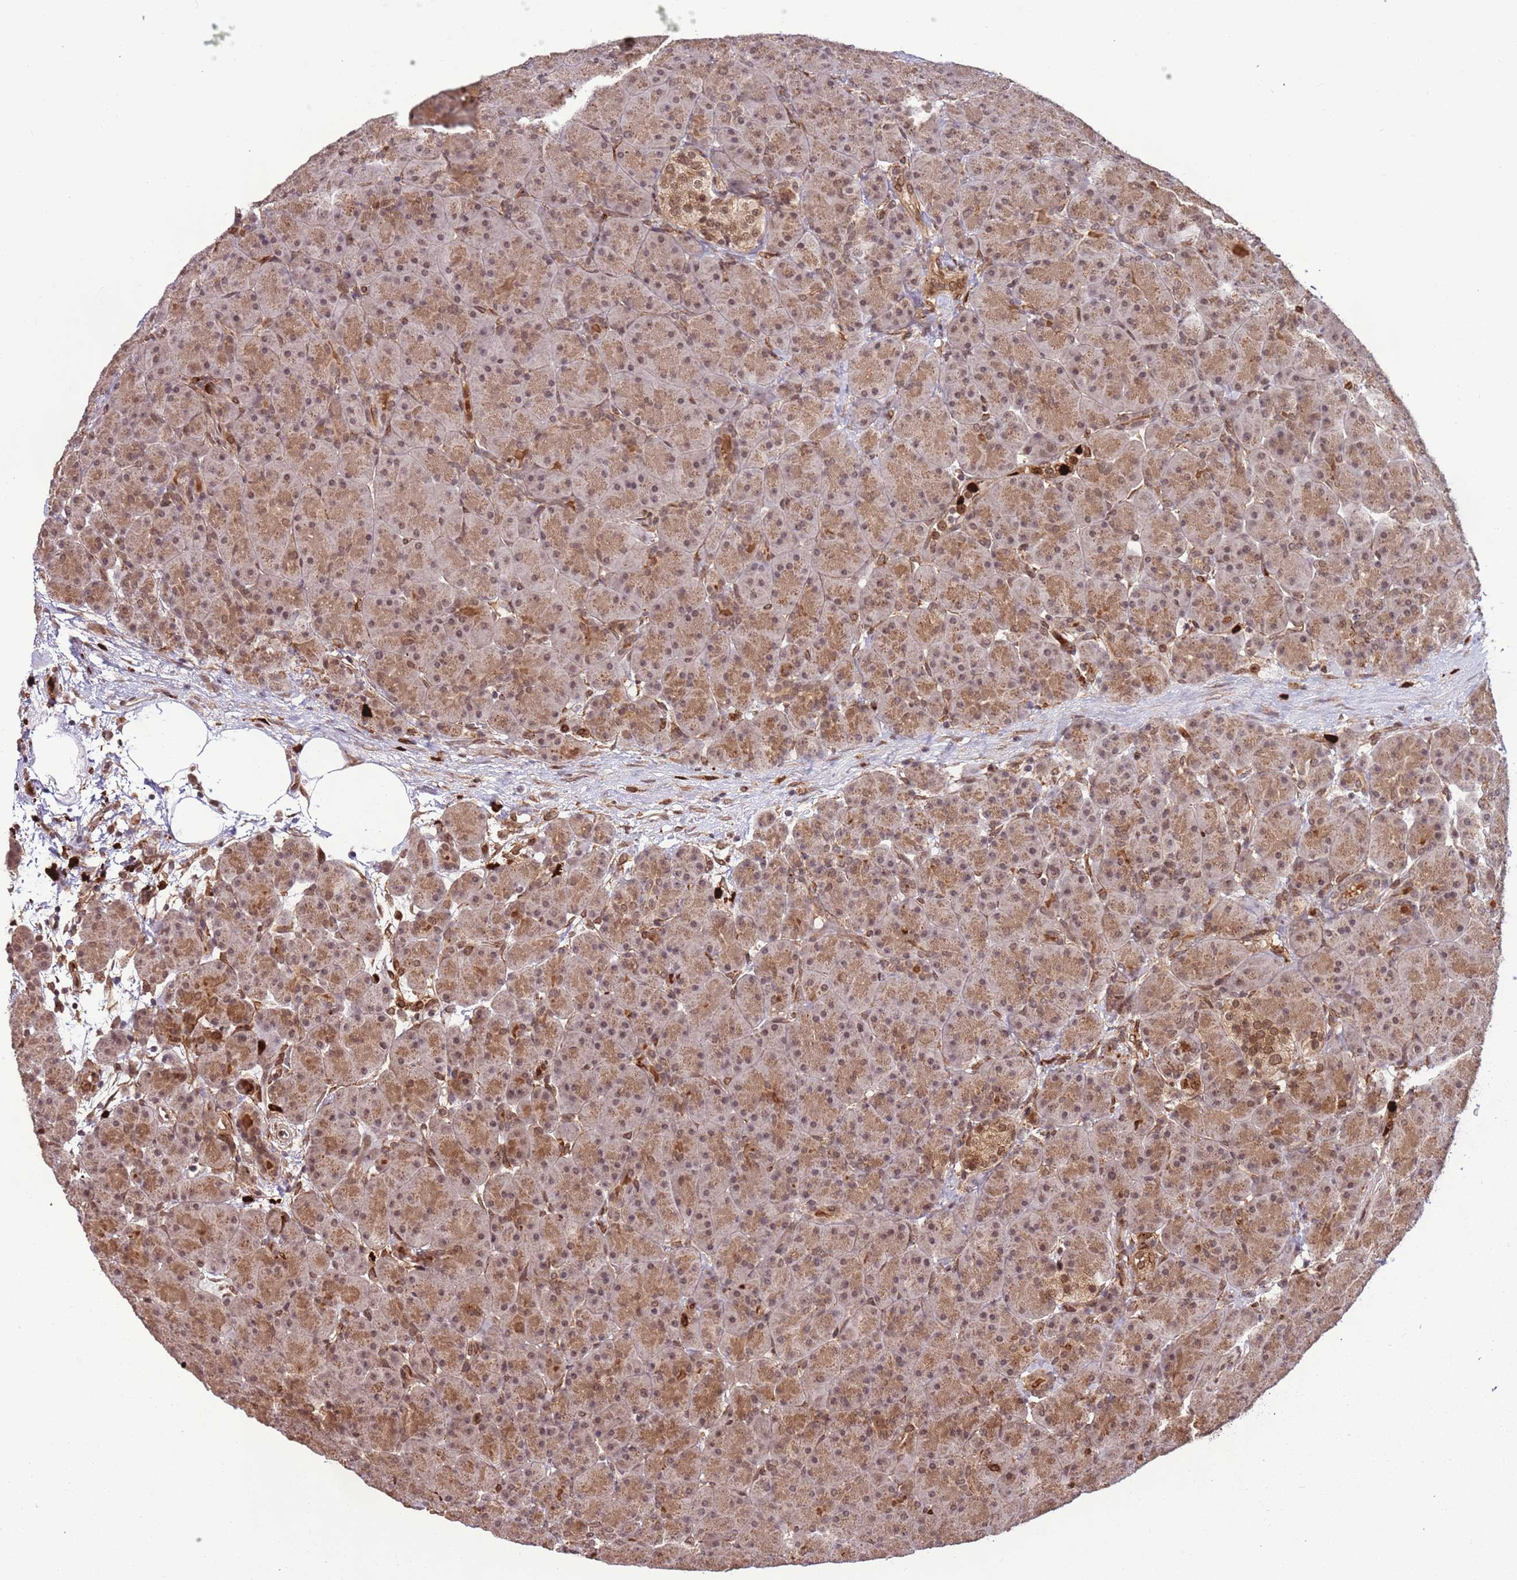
{"staining": {"intensity": "moderate", "quantity": ">75%", "location": "cytoplasmic/membranous,nuclear"}, "tissue": "pancreas", "cell_type": "Exocrine glandular cells", "image_type": "normal", "snomed": [{"axis": "morphology", "description": "Normal tissue, NOS"}, {"axis": "topography", "description": "Pancreas"}], "caption": "A photomicrograph of pancreas stained for a protein demonstrates moderate cytoplasmic/membranous,nuclear brown staining in exocrine glandular cells.", "gene": "CEP170", "patient": {"sex": "male", "age": 66}}